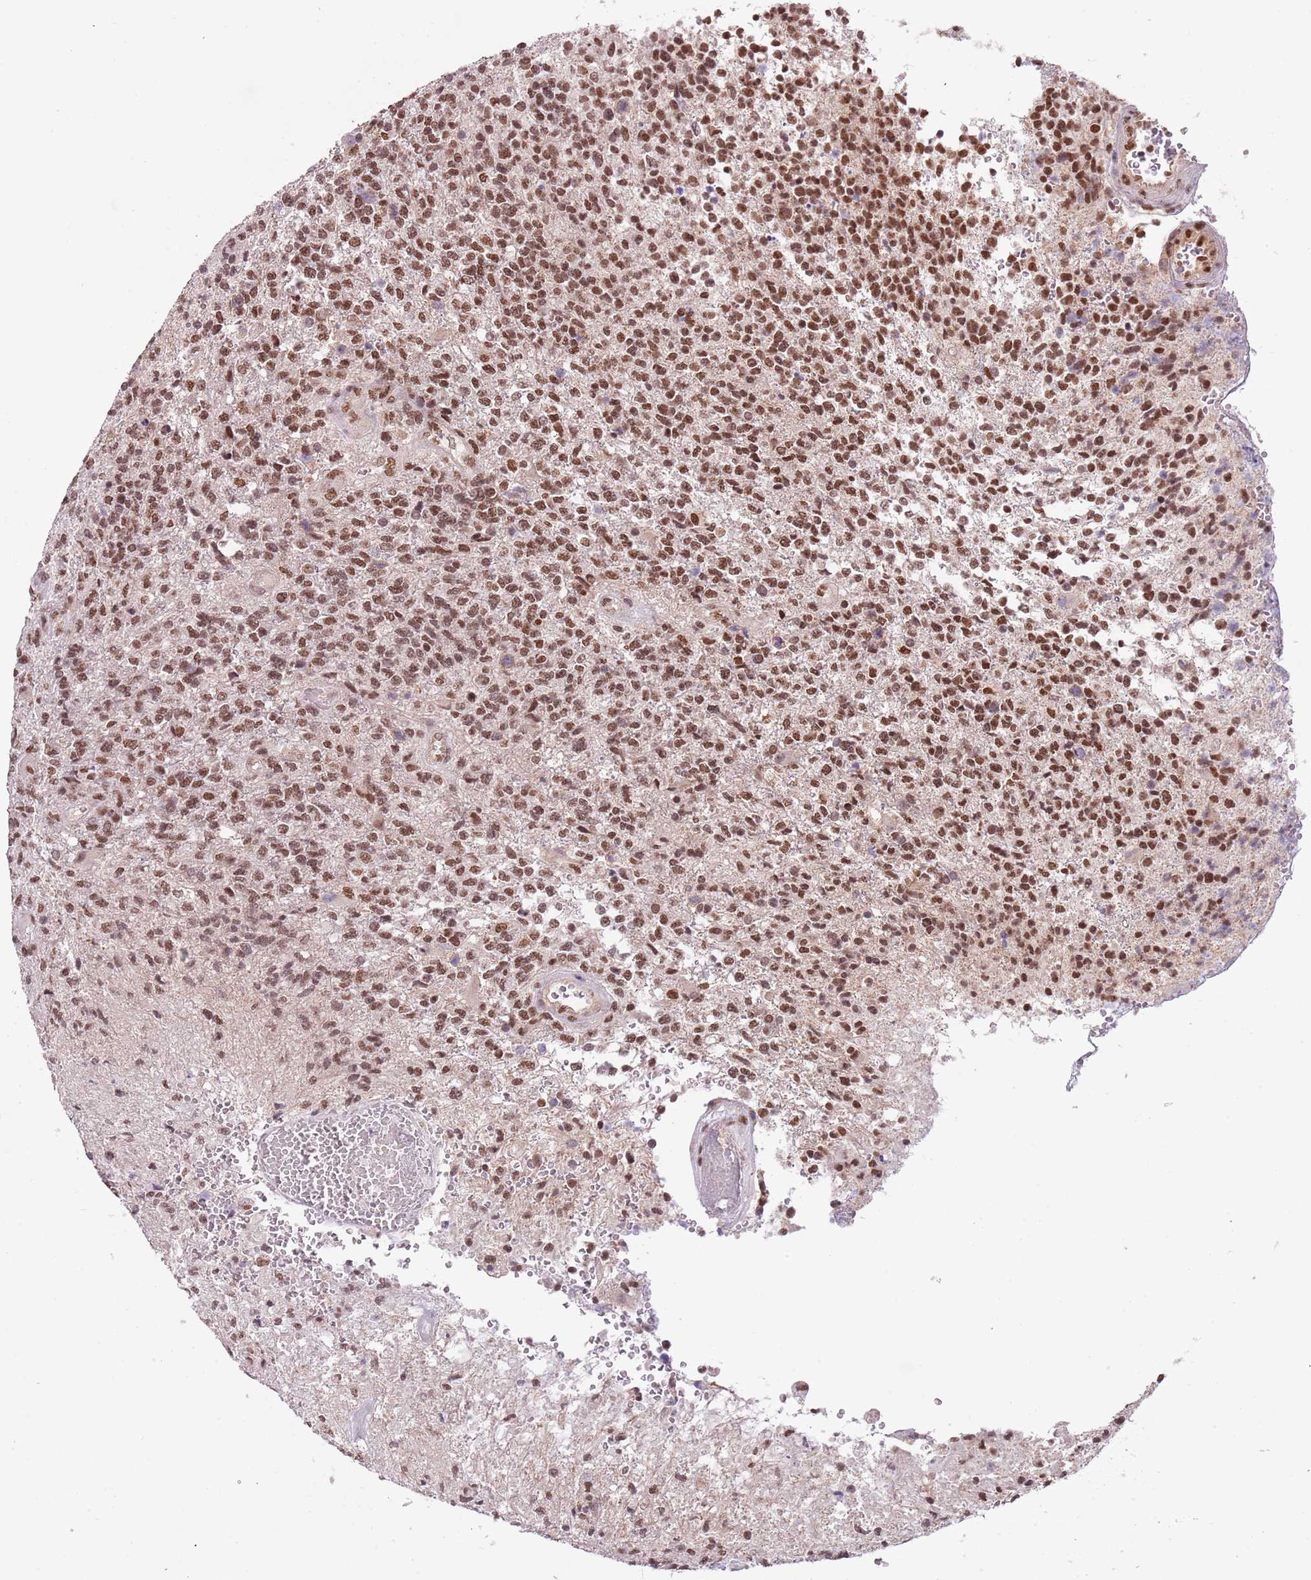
{"staining": {"intensity": "strong", "quantity": ">75%", "location": "nuclear"}, "tissue": "glioma", "cell_type": "Tumor cells", "image_type": "cancer", "snomed": [{"axis": "morphology", "description": "Glioma, malignant, High grade"}, {"axis": "topography", "description": "Brain"}], "caption": "Strong nuclear expression is appreciated in approximately >75% of tumor cells in high-grade glioma (malignant).", "gene": "FAM120AOS", "patient": {"sex": "male", "age": 56}}